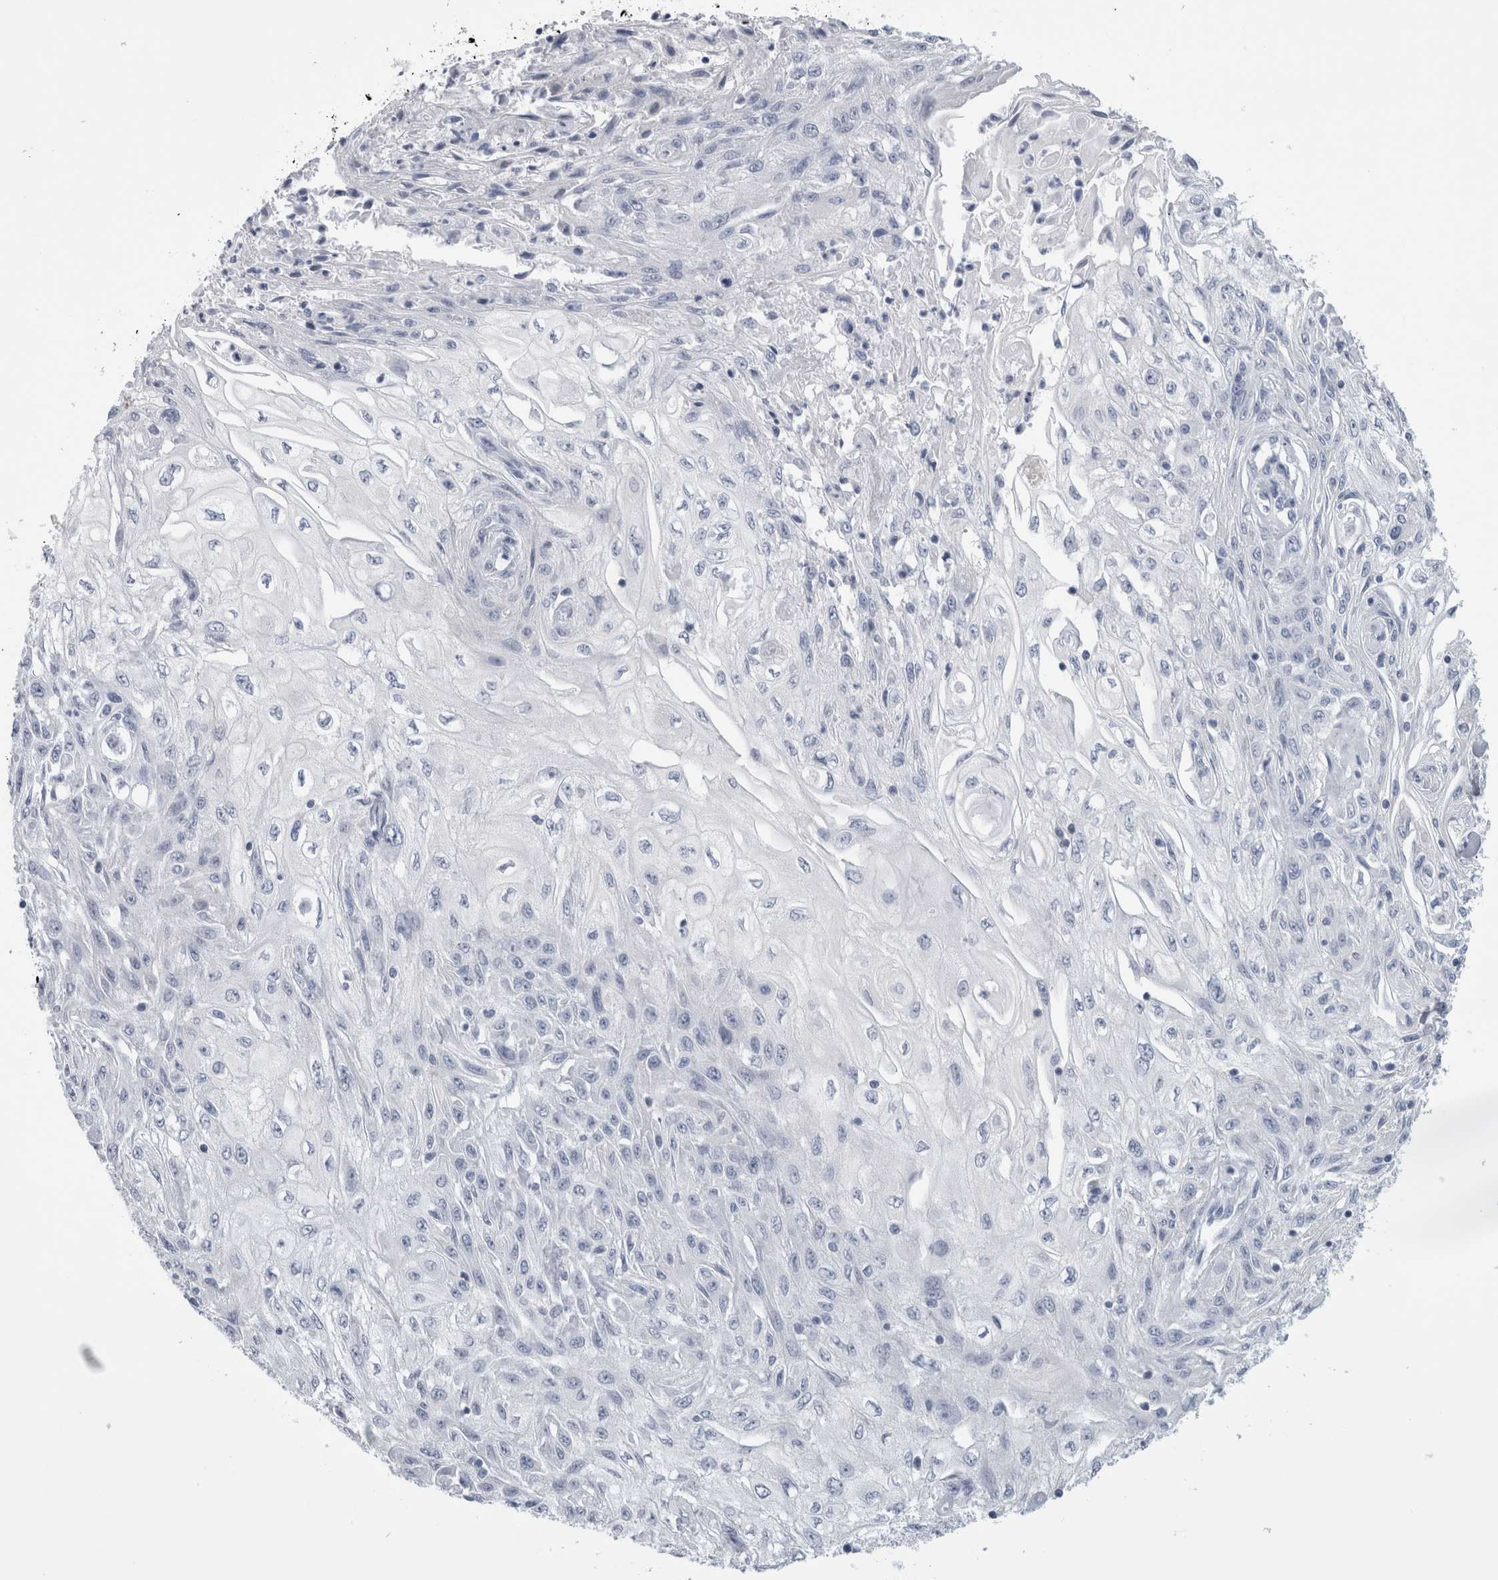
{"staining": {"intensity": "negative", "quantity": "none", "location": "none"}, "tissue": "skin cancer", "cell_type": "Tumor cells", "image_type": "cancer", "snomed": [{"axis": "morphology", "description": "Squamous cell carcinoma, NOS"}, {"axis": "morphology", "description": "Squamous cell carcinoma, metastatic, NOS"}, {"axis": "topography", "description": "Skin"}, {"axis": "topography", "description": "Lymph node"}], "caption": "Tumor cells are negative for brown protein staining in metastatic squamous cell carcinoma (skin).", "gene": "ANKFY1", "patient": {"sex": "male", "age": 75}}